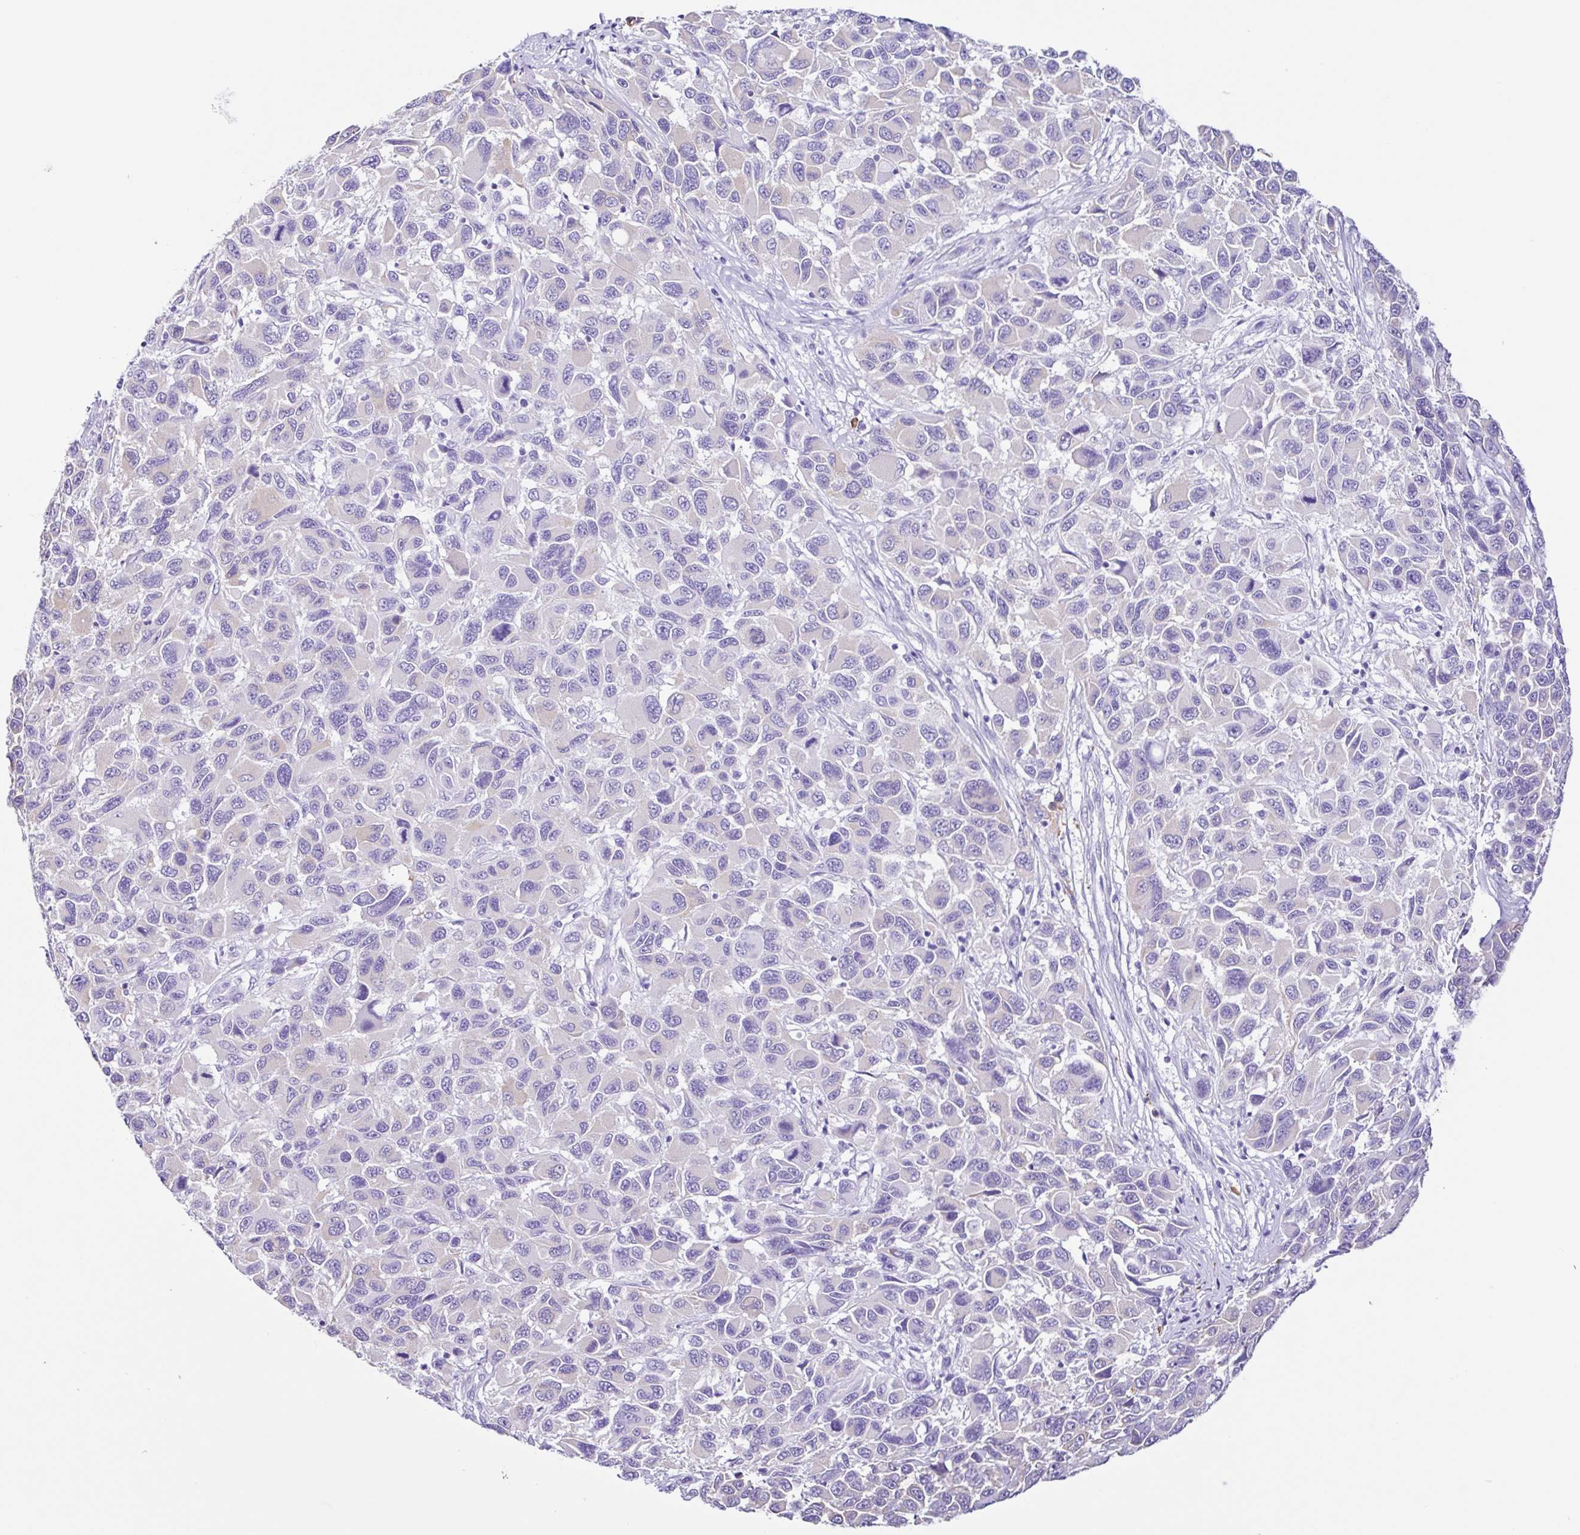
{"staining": {"intensity": "negative", "quantity": "none", "location": "none"}, "tissue": "melanoma", "cell_type": "Tumor cells", "image_type": "cancer", "snomed": [{"axis": "morphology", "description": "Malignant melanoma, NOS"}, {"axis": "topography", "description": "Skin"}], "caption": "Immunohistochemical staining of melanoma reveals no significant staining in tumor cells.", "gene": "PIGF", "patient": {"sex": "male", "age": 53}}